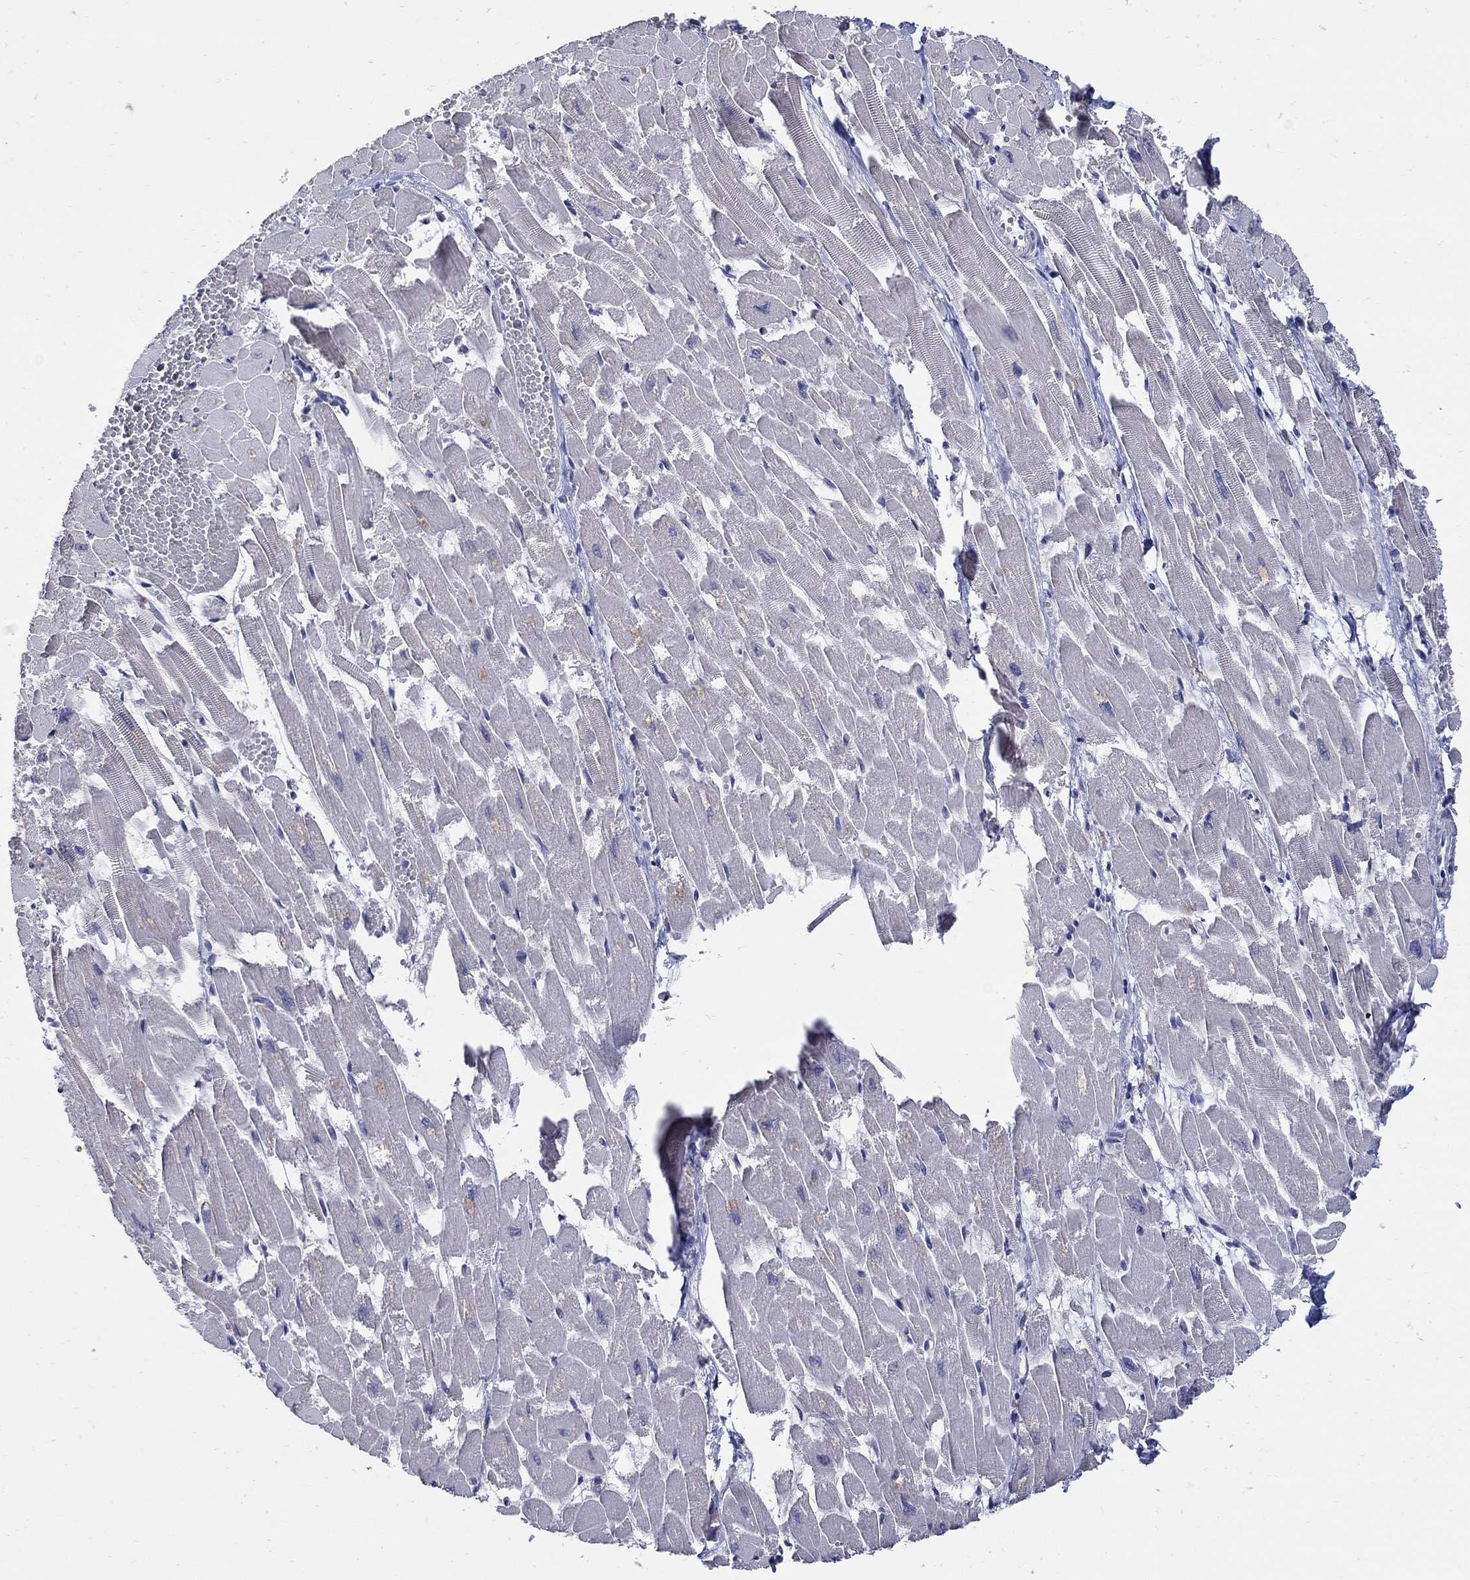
{"staining": {"intensity": "negative", "quantity": "none", "location": "none"}, "tissue": "heart muscle", "cell_type": "Cardiomyocytes", "image_type": "normal", "snomed": [{"axis": "morphology", "description": "Normal tissue, NOS"}, {"axis": "topography", "description": "Heart"}], "caption": "Immunohistochemistry of normal heart muscle demonstrates no positivity in cardiomyocytes.", "gene": "CETN1", "patient": {"sex": "female", "age": 52}}